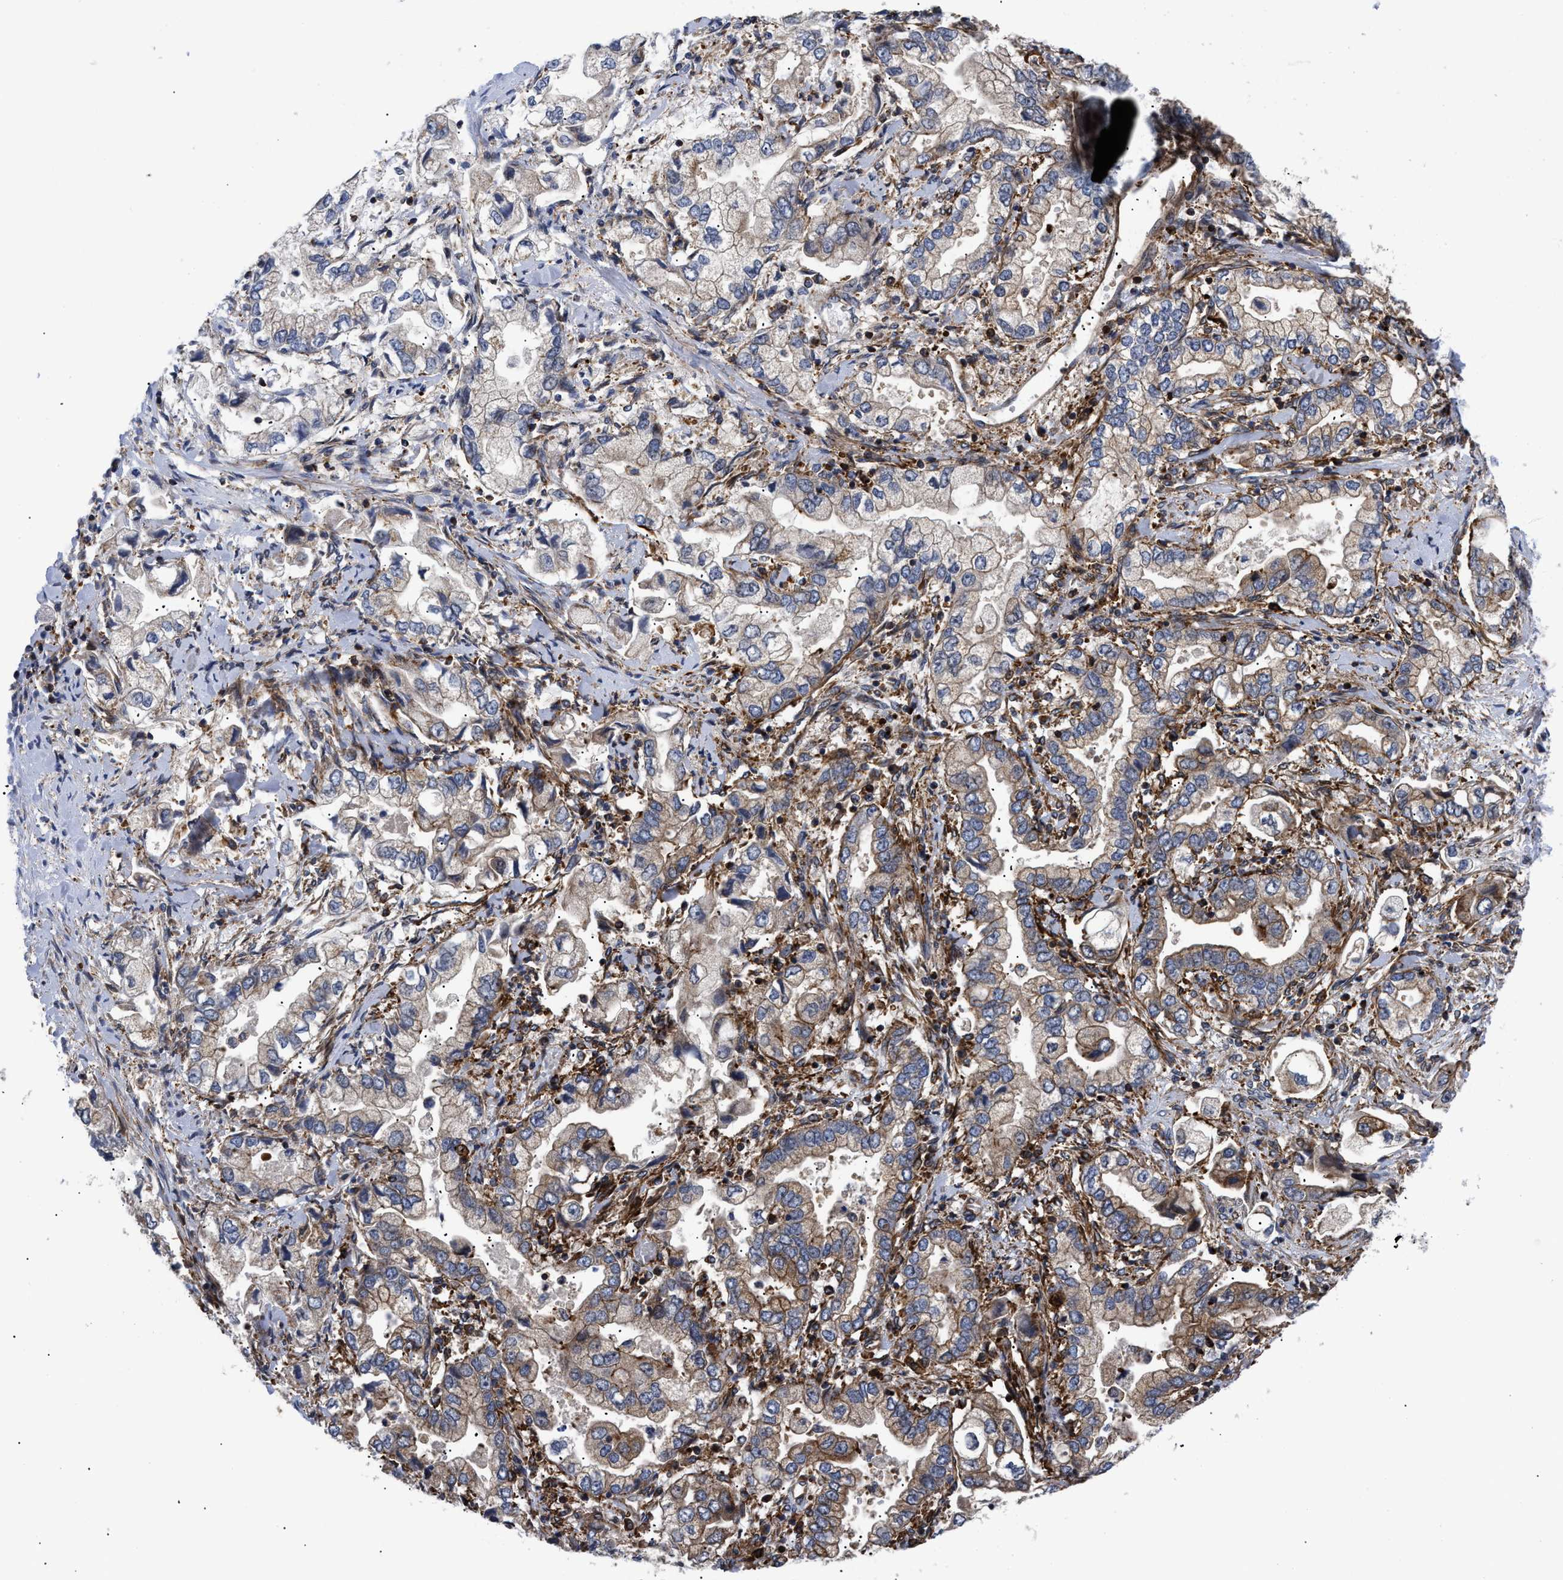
{"staining": {"intensity": "moderate", "quantity": "25%-75%", "location": "cytoplasmic/membranous"}, "tissue": "stomach cancer", "cell_type": "Tumor cells", "image_type": "cancer", "snomed": [{"axis": "morphology", "description": "Normal tissue, NOS"}, {"axis": "morphology", "description": "Adenocarcinoma, NOS"}, {"axis": "topography", "description": "Stomach"}], "caption": "There is medium levels of moderate cytoplasmic/membranous staining in tumor cells of stomach adenocarcinoma, as demonstrated by immunohistochemical staining (brown color).", "gene": "SPAST", "patient": {"sex": "male", "age": 62}}